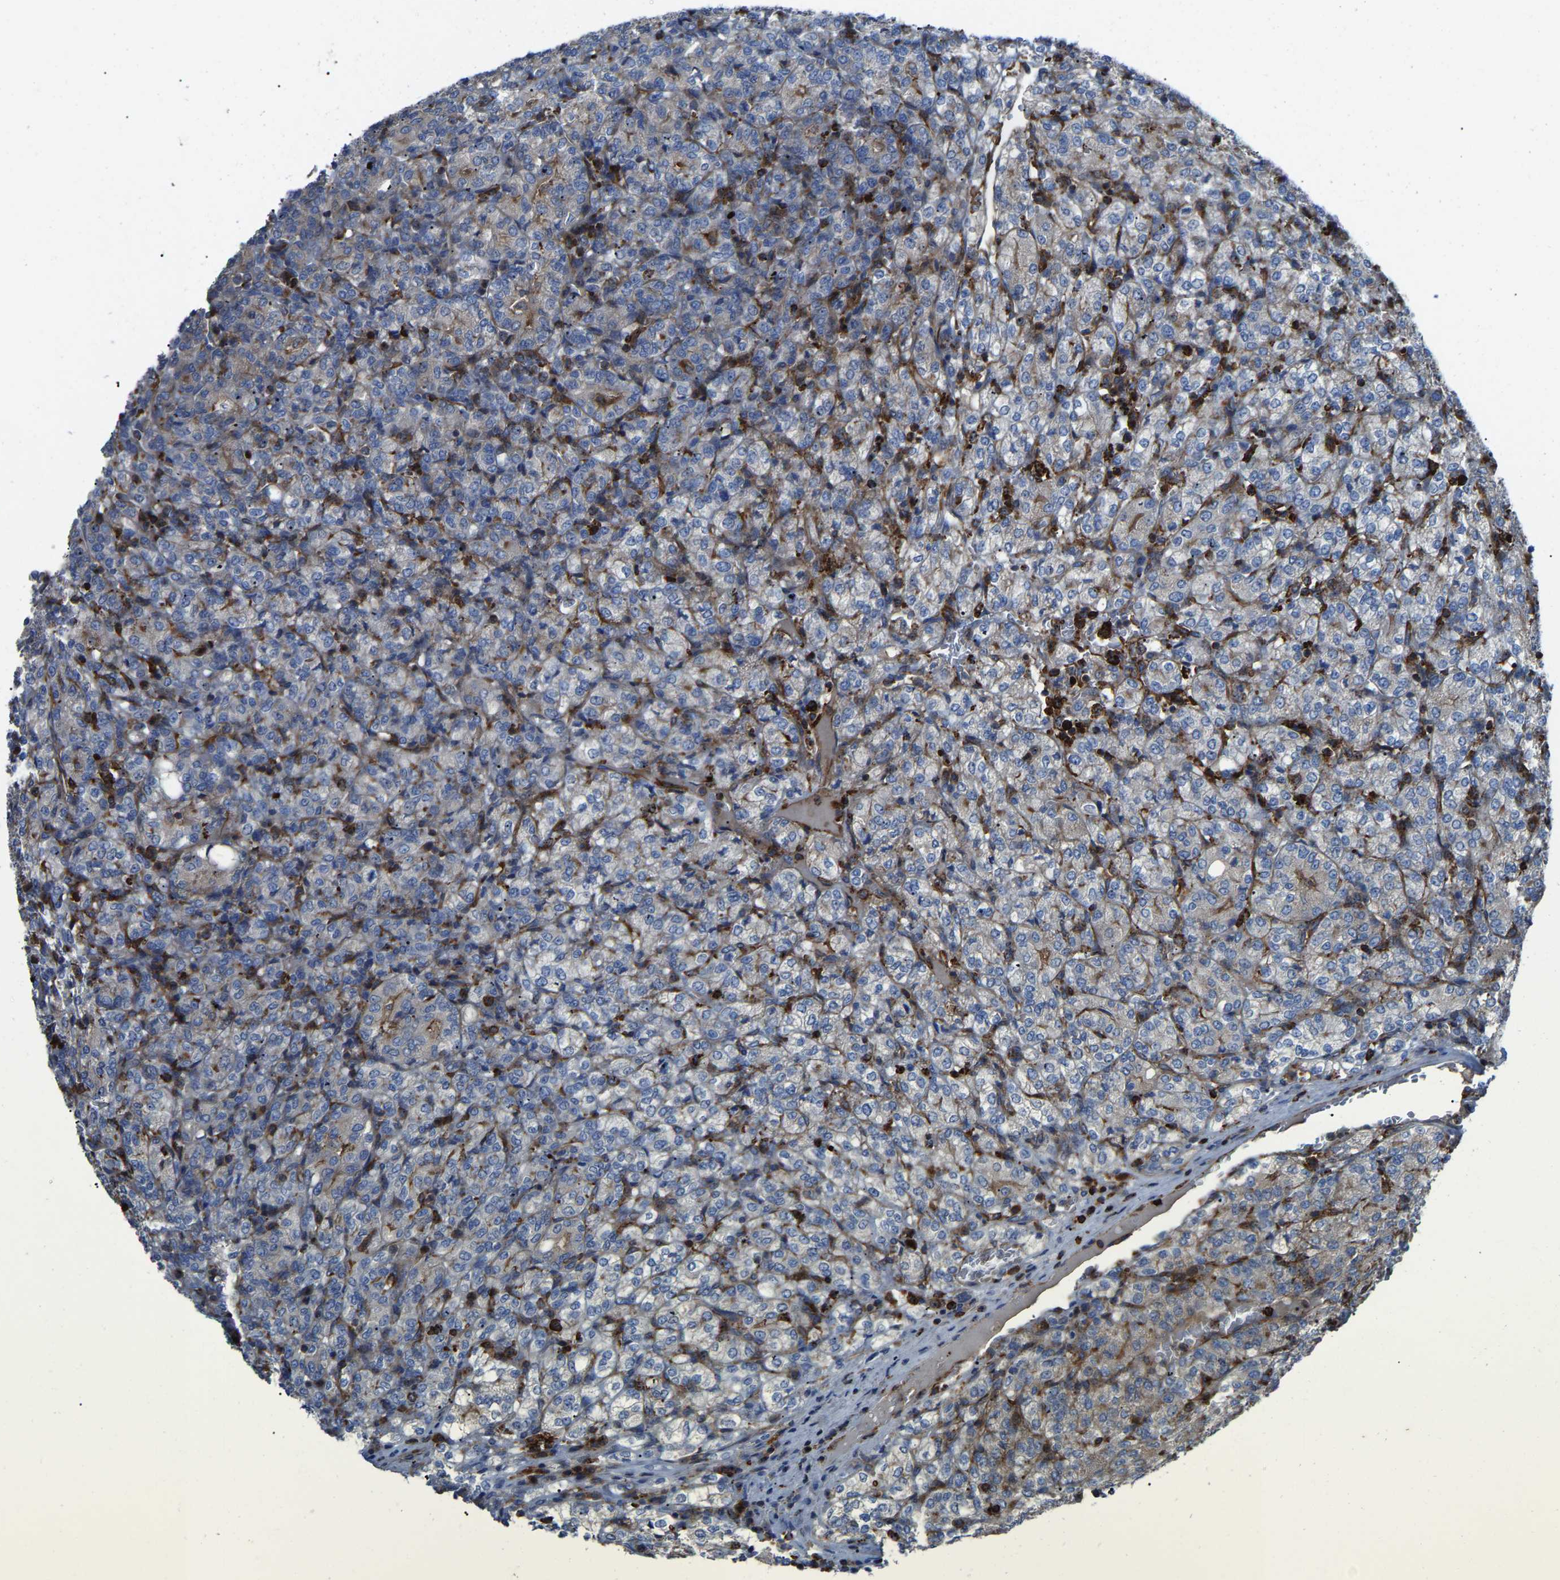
{"staining": {"intensity": "negative", "quantity": "none", "location": "none"}, "tissue": "renal cancer", "cell_type": "Tumor cells", "image_type": "cancer", "snomed": [{"axis": "morphology", "description": "Adenocarcinoma, NOS"}, {"axis": "topography", "description": "Kidney"}], "caption": "Immunohistochemistry of adenocarcinoma (renal) displays no expression in tumor cells.", "gene": "AGPAT2", "patient": {"sex": "male", "age": 77}}